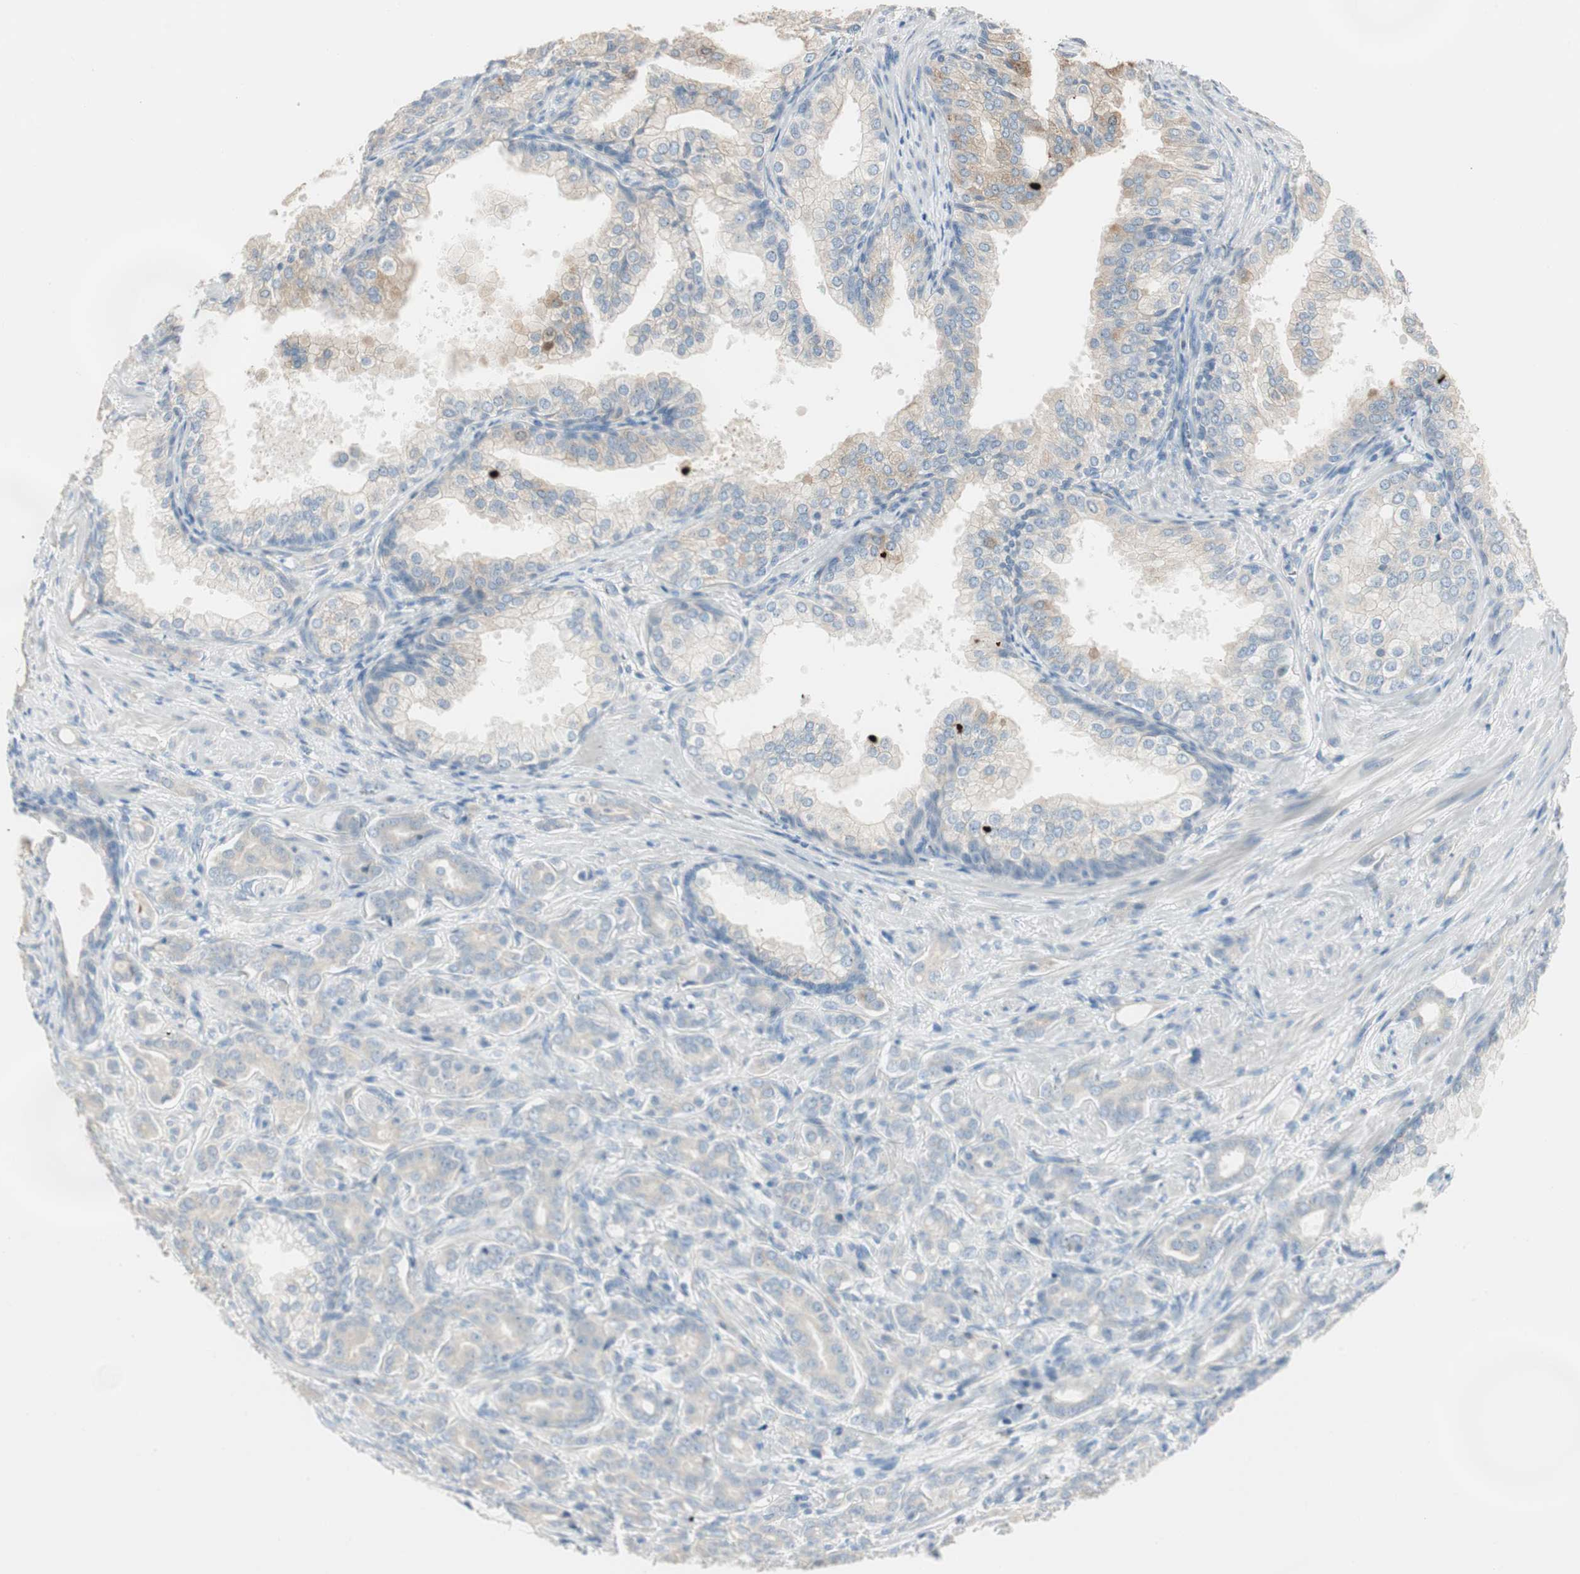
{"staining": {"intensity": "weak", "quantity": "<25%", "location": "cytoplasmic/membranous"}, "tissue": "prostate cancer", "cell_type": "Tumor cells", "image_type": "cancer", "snomed": [{"axis": "morphology", "description": "Adenocarcinoma, High grade"}, {"axis": "topography", "description": "Prostate"}], "caption": "IHC of prostate cancer displays no positivity in tumor cells.", "gene": "SPINK4", "patient": {"sex": "male", "age": 64}}